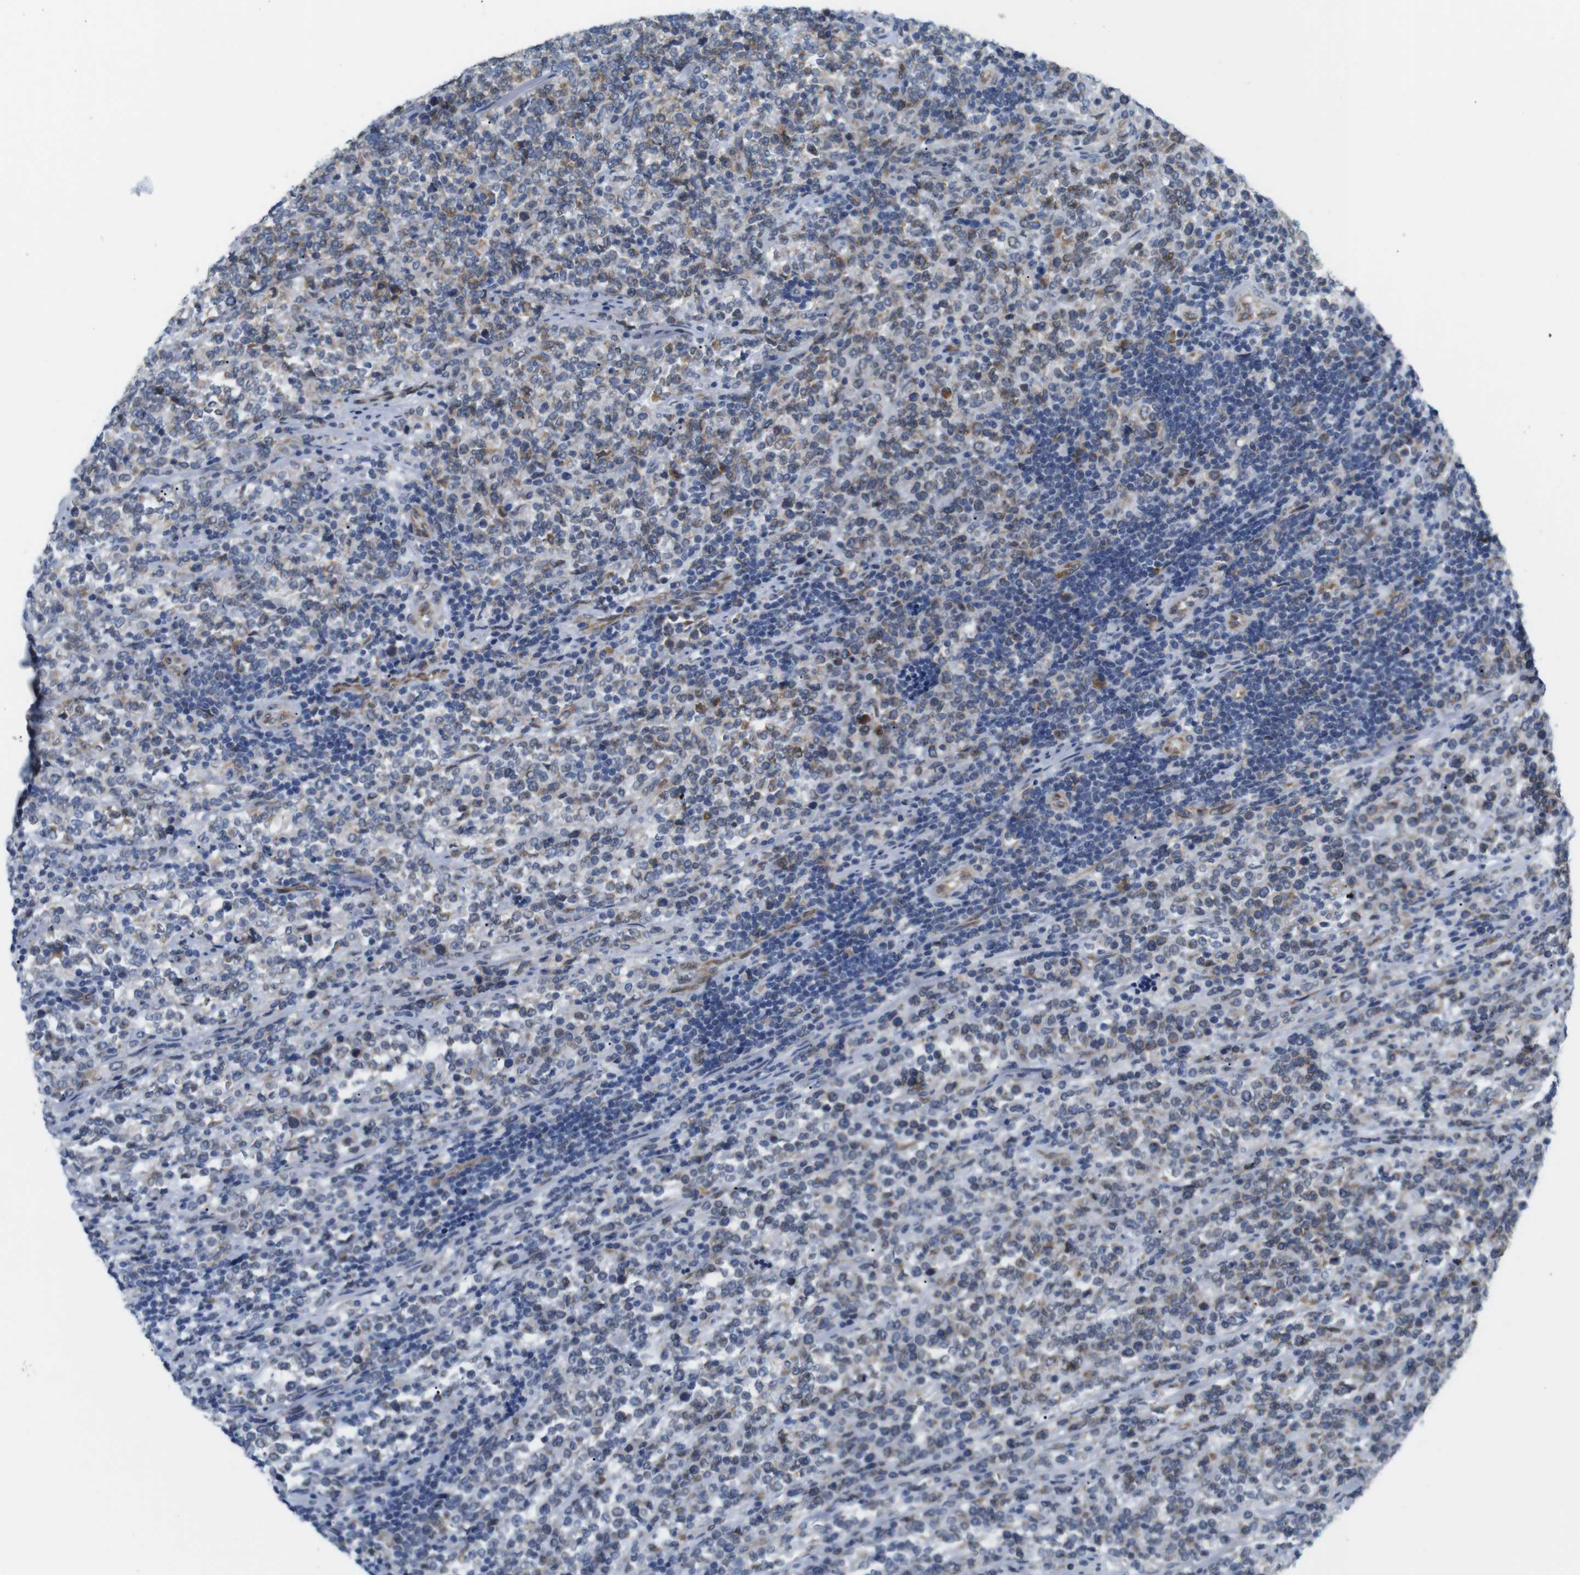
{"staining": {"intensity": "moderate", "quantity": "<25%", "location": "cytoplasmic/membranous"}, "tissue": "lymphoma", "cell_type": "Tumor cells", "image_type": "cancer", "snomed": [{"axis": "morphology", "description": "Malignant lymphoma, non-Hodgkin's type, High grade"}, {"axis": "topography", "description": "Soft tissue"}], "caption": "High-grade malignant lymphoma, non-Hodgkin's type stained with DAB immunohistochemistry (IHC) shows low levels of moderate cytoplasmic/membranous positivity in approximately <25% of tumor cells.", "gene": "HACD3", "patient": {"sex": "male", "age": 18}}